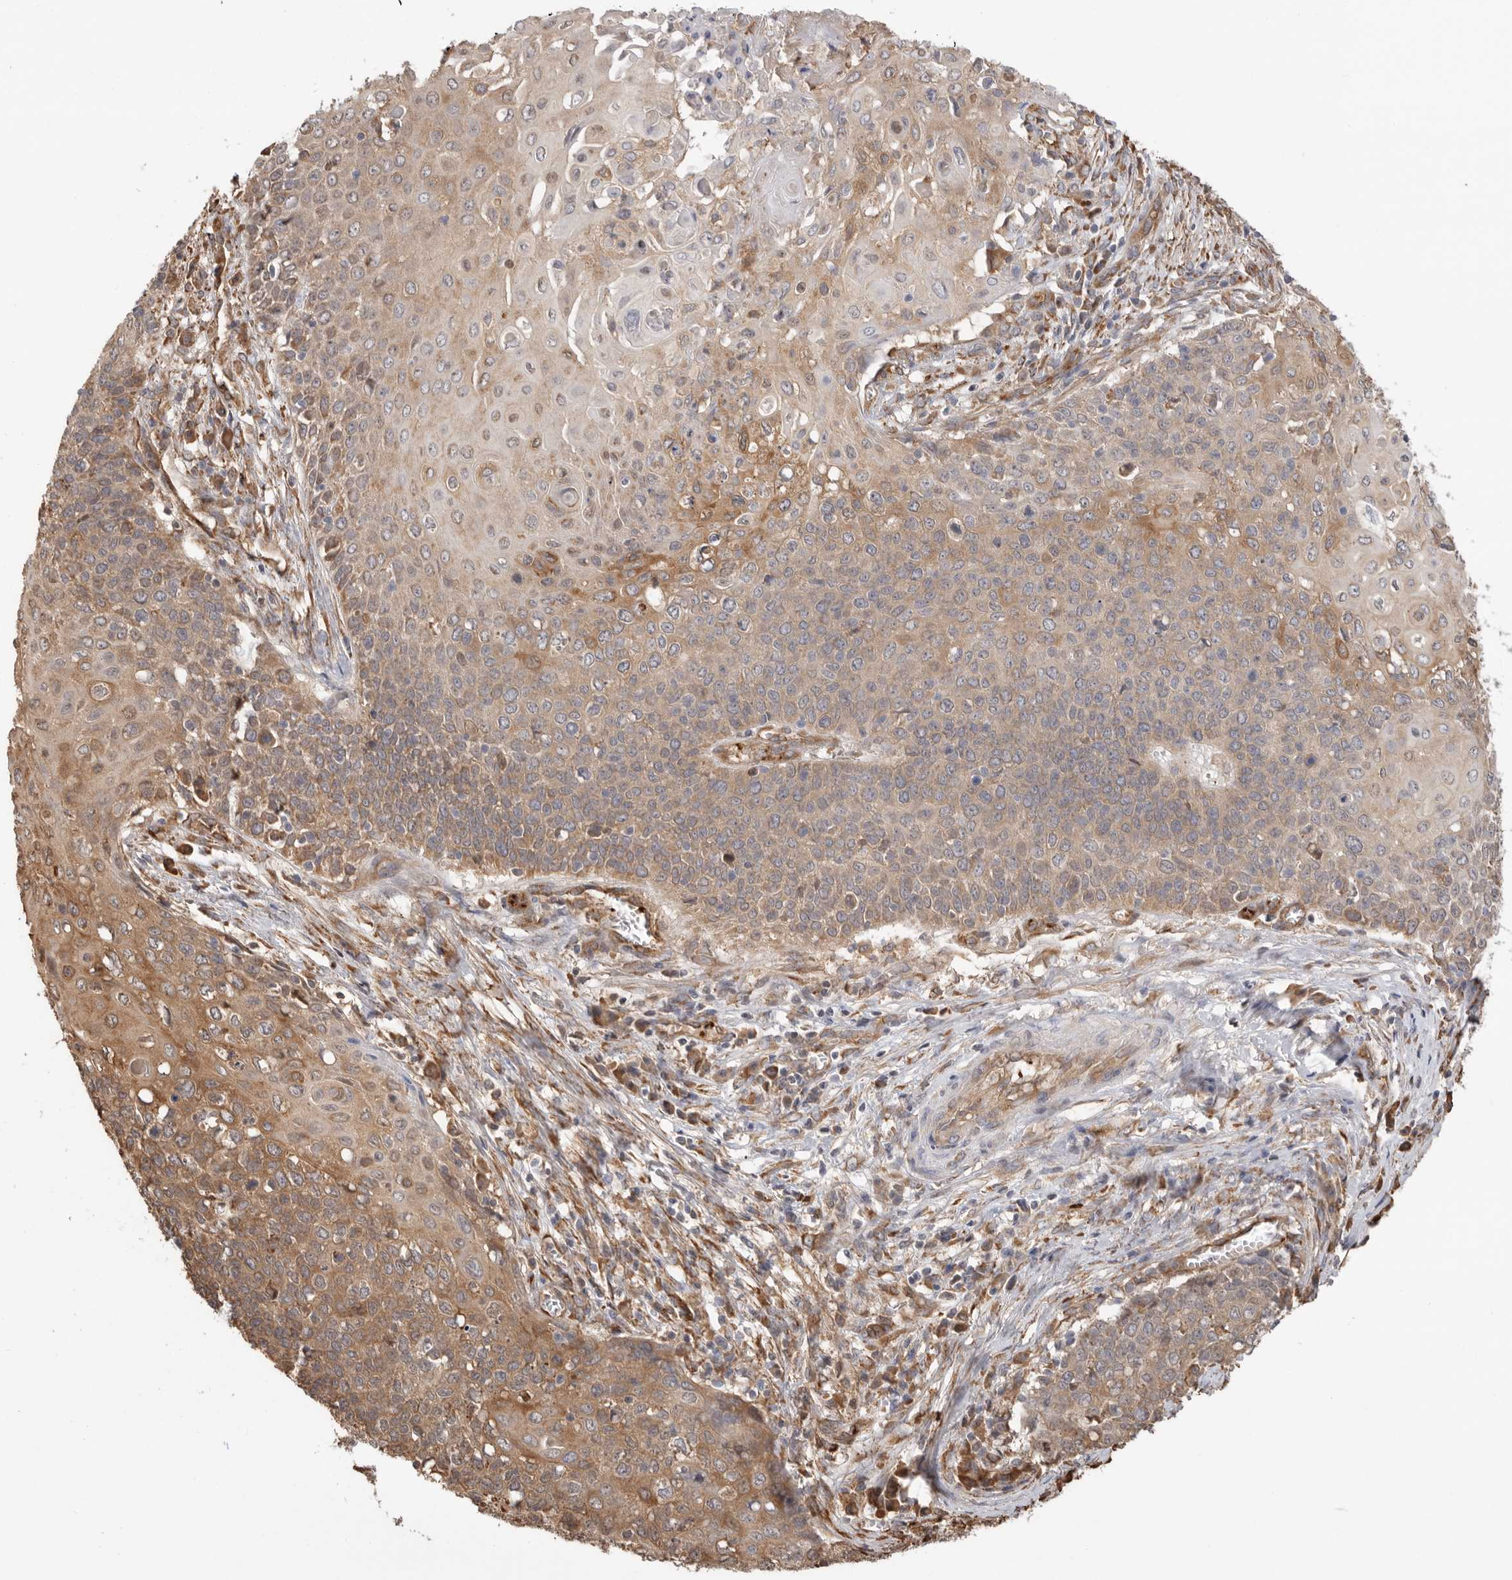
{"staining": {"intensity": "weak", "quantity": ">75%", "location": "cytoplasmic/membranous"}, "tissue": "cervical cancer", "cell_type": "Tumor cells", "image_type": "cancer", "snomed": [{"axis": "morphology", "description": "Squamous cell carcinoma, NOS"}, {"axis": "topography", "description": "Cervix"}], "caption": "Weak cytoplasmic/membranous protein staining is present in about >75% of tumor cells in cervical cancer (squamous cell carcinoma).", "gene": "CDC42BPB", "patient": {"sex": "female", "age": 39}}